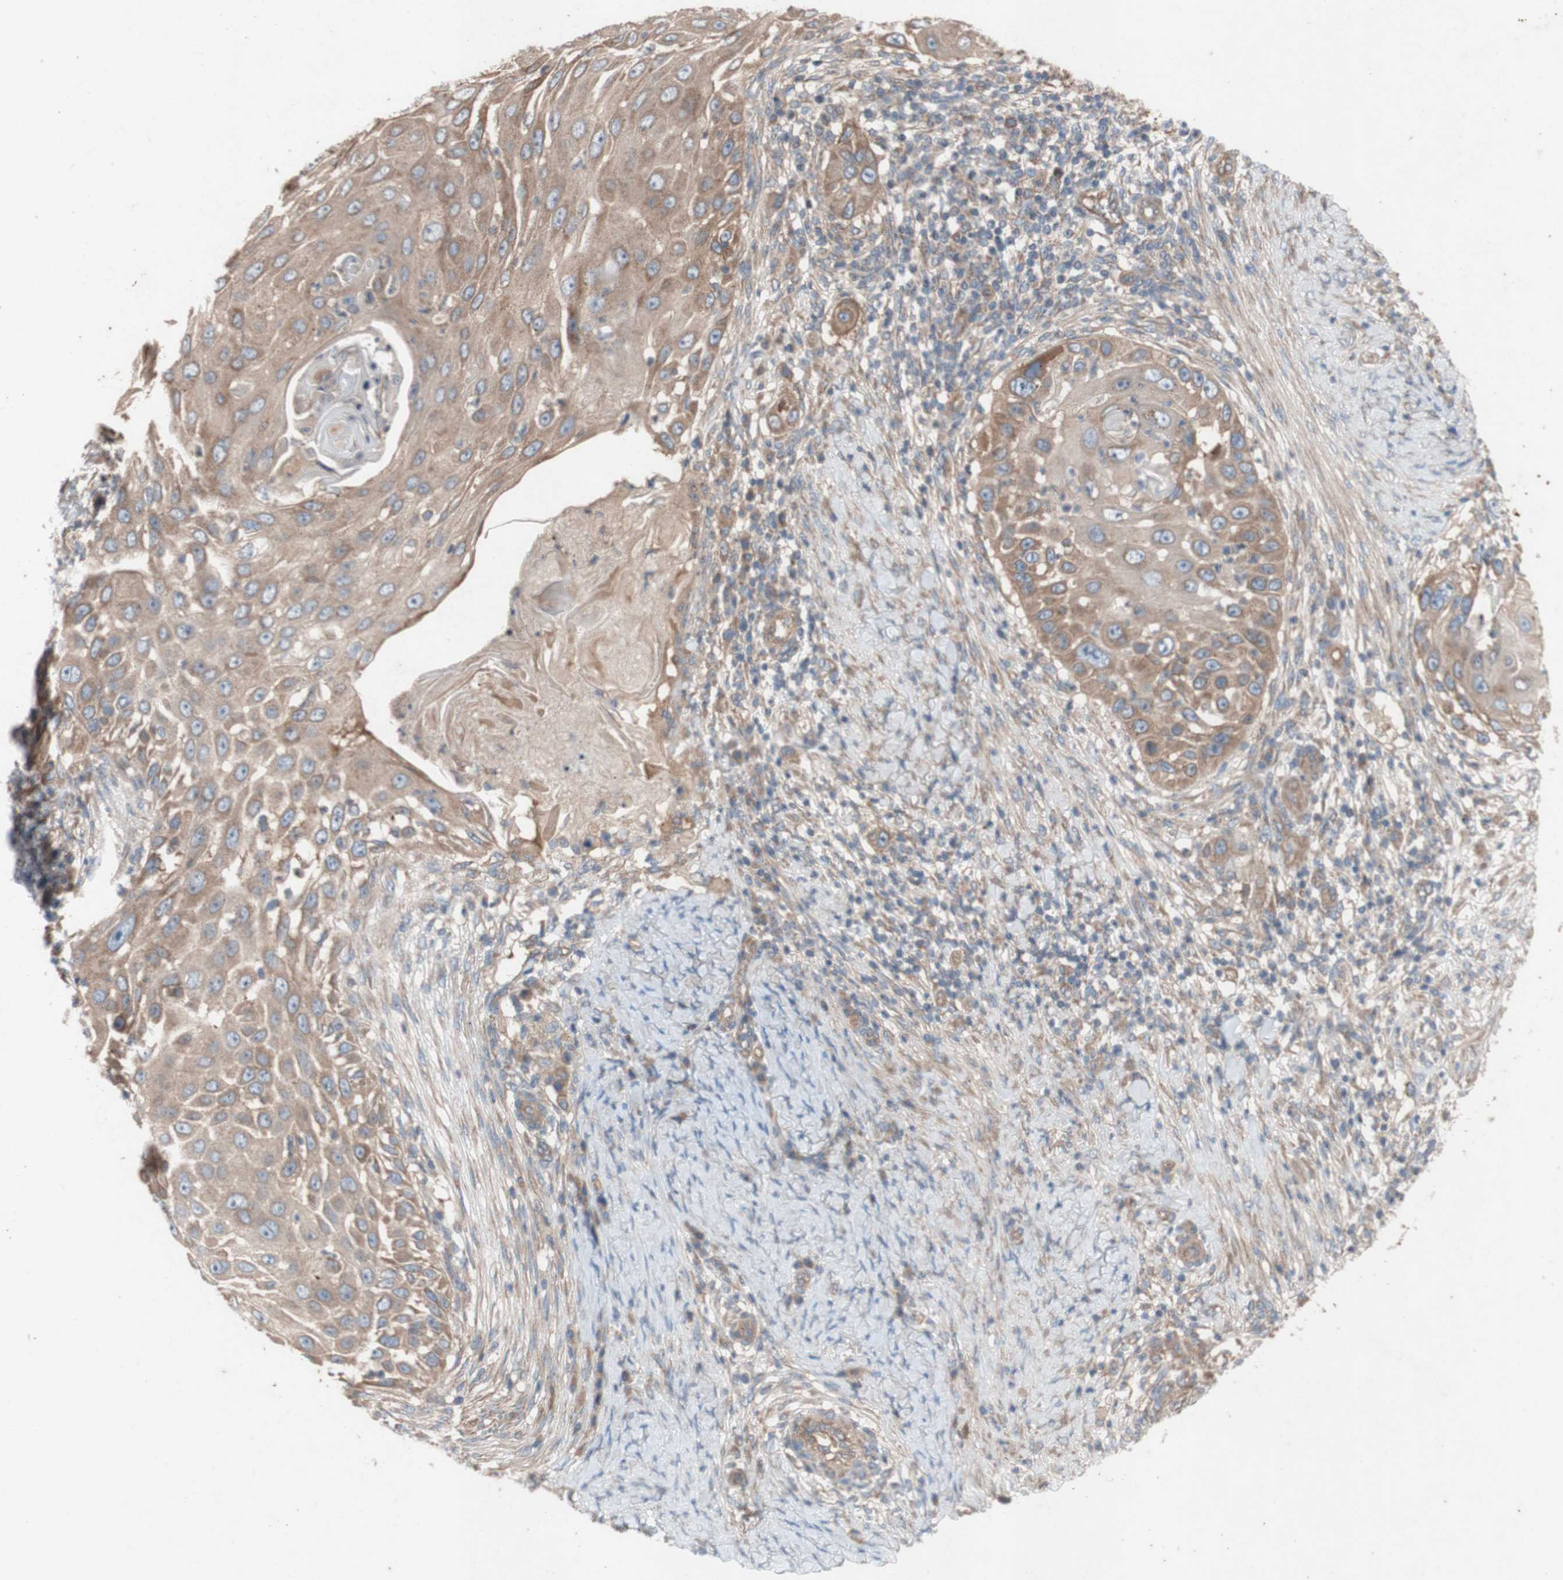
{"staining": {"intensity": "moderate", "quantity": ">75%", "location": "cytoplasmic/membranous"}, "tissue": "skin cancer", "cell_type": "Tumor cells", "image_type": "cancer", "snomed": [{"axis": "morphology", "description": "Squamous cell carcinoma, NOS"}, {"axis": "topography", "description": "Skin"}], "caption": "The micrograph reveals immunohistochemical staining of skin squamous cell carcinoma. There is moderate cytoplasmic/membranous positivity is seen in approximately >75% of tumor cells.", "gene": "TST", "patient": {"sex": "female", "age": 44}}